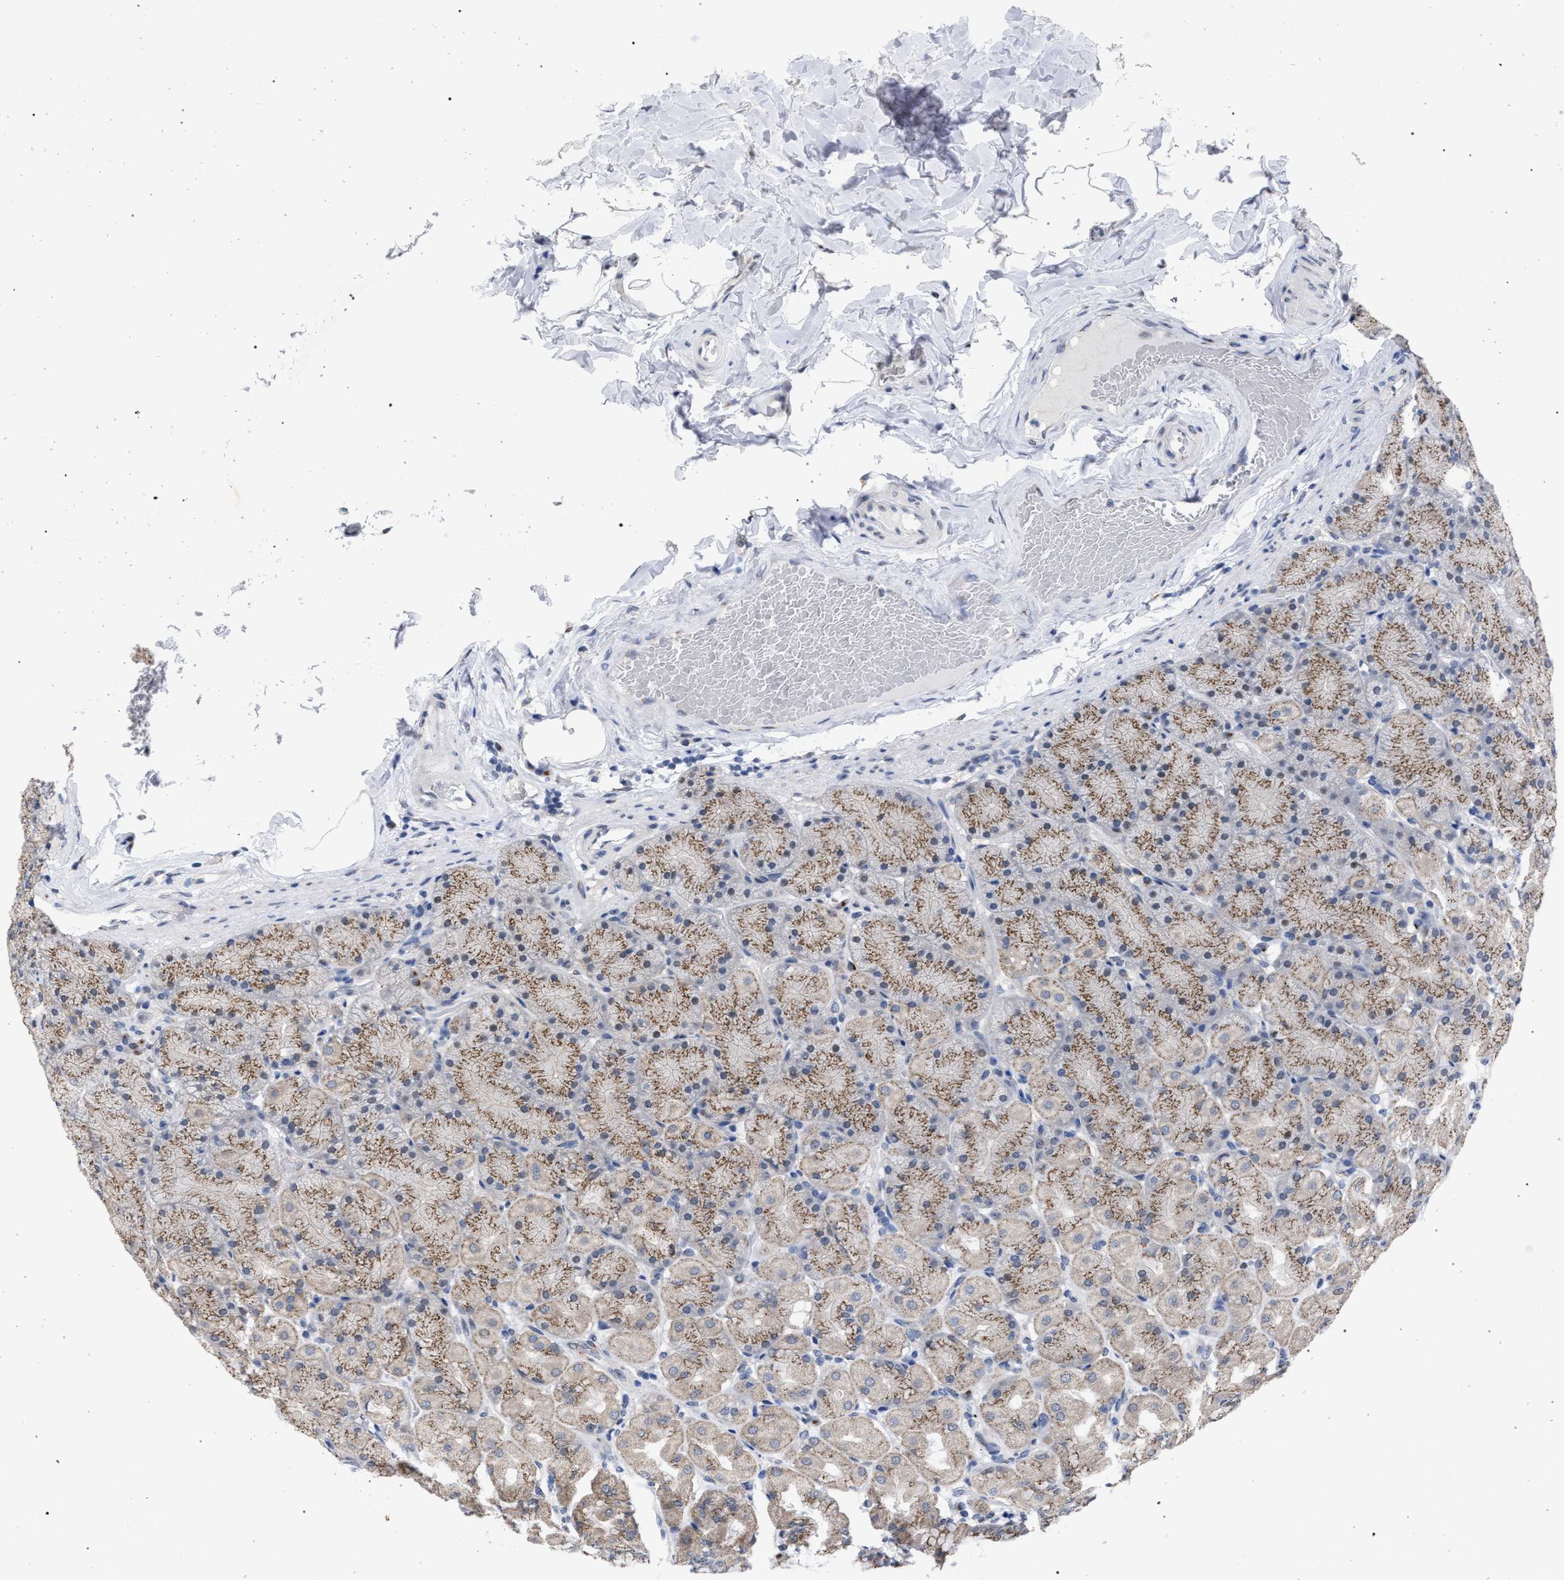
{"staining": {"intensity": "moderate", "quantity": ">75%", "location": "cytoplasmic/membranous"}, "tissue": "stomach", "cell_type": "Glandular cells", "image_type": "normal", "snomed": [{"axis": "morphology", "description": "Normal tissue, NOS"}, {"axis": "topography", "description": "Stomach, upper"}], "caption": "A medium amount of moderate cytoplasmic/membranous positivity is seen in approximately >75% of glandular cells in normal stomach.", "gene": "GOLGA2", "patient": {"sex": "female", "age": 56}}